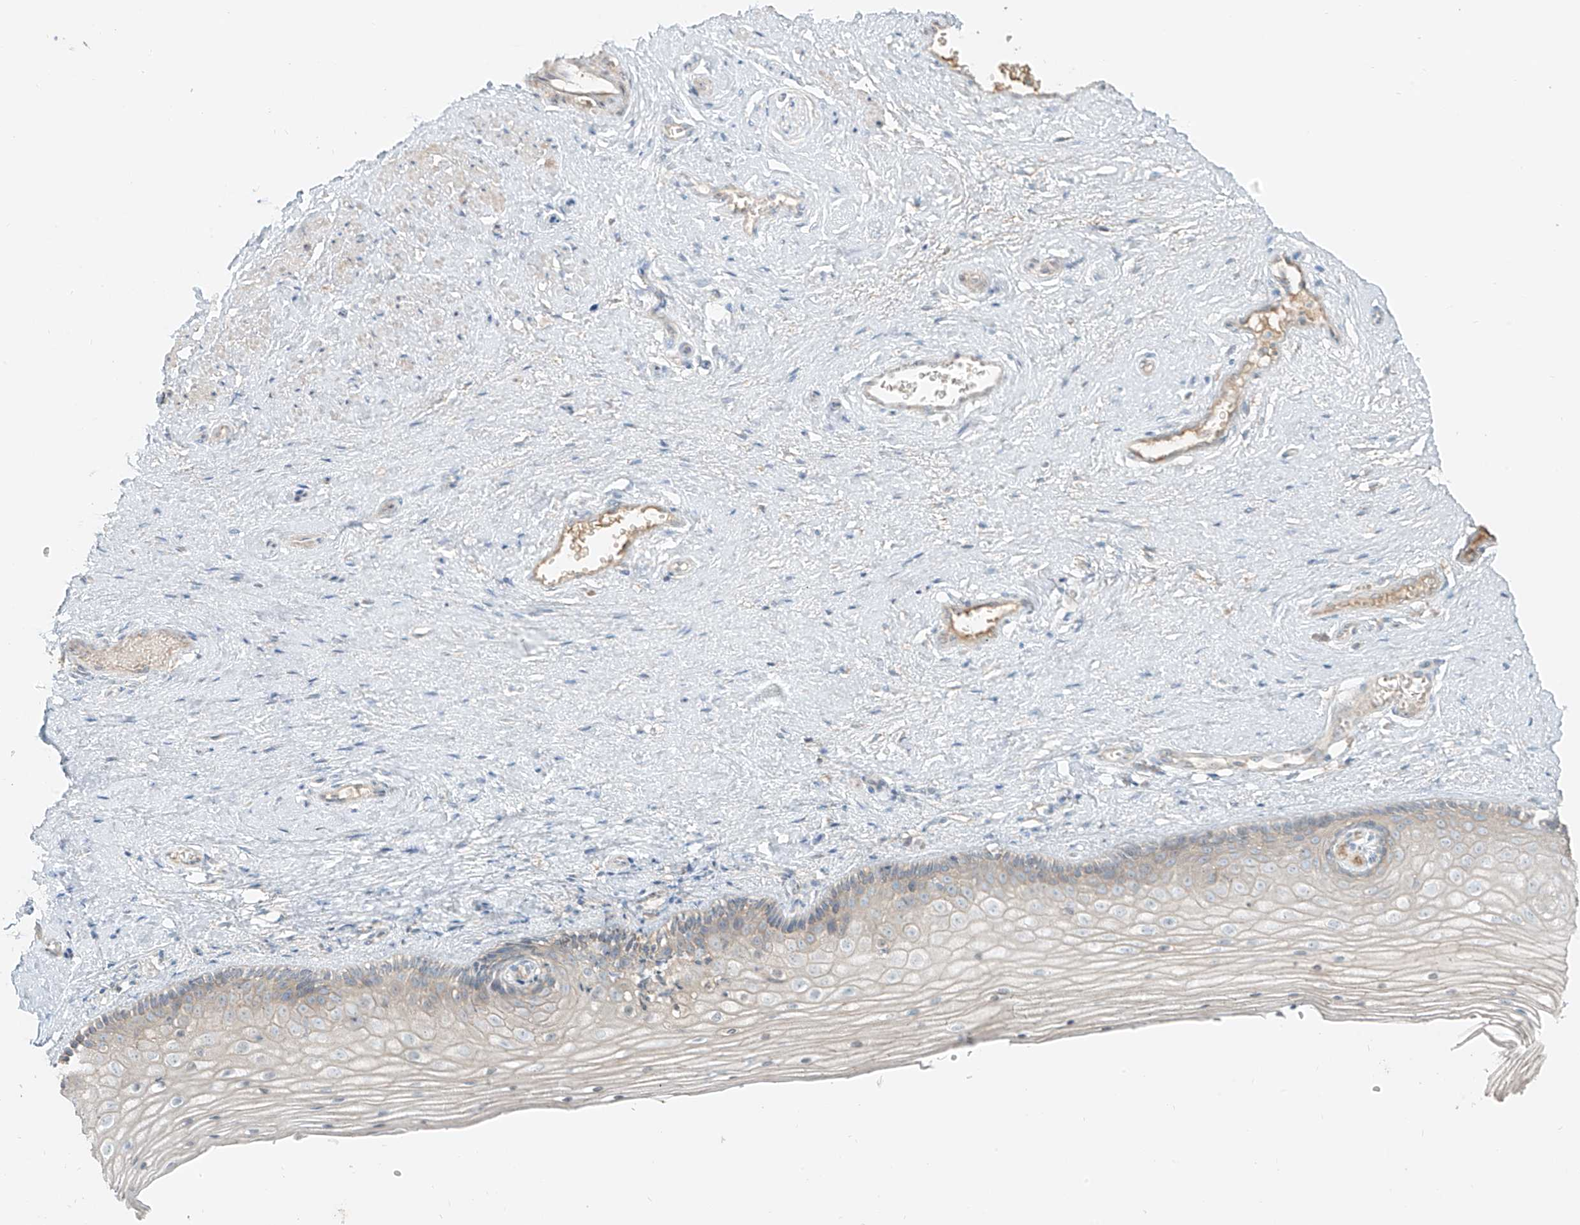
{"staining": {"intensity": "negative", "quantity": "none", "location": "none"}, "tissue": "vagina", "cell_type": "Squamous epithelial cells", "image_type": "normal", "snomed": [{"axis": "morphology", "description": "Normal tissue, NOS"}, {"axis": "topography", "description": "Vagina"}], "caption": "The photomicrograph shows no staining of squamous epithelial cells in benign vagina.", "gene": "FSTL1", "patient": {"sex": "female", "age": 46}}